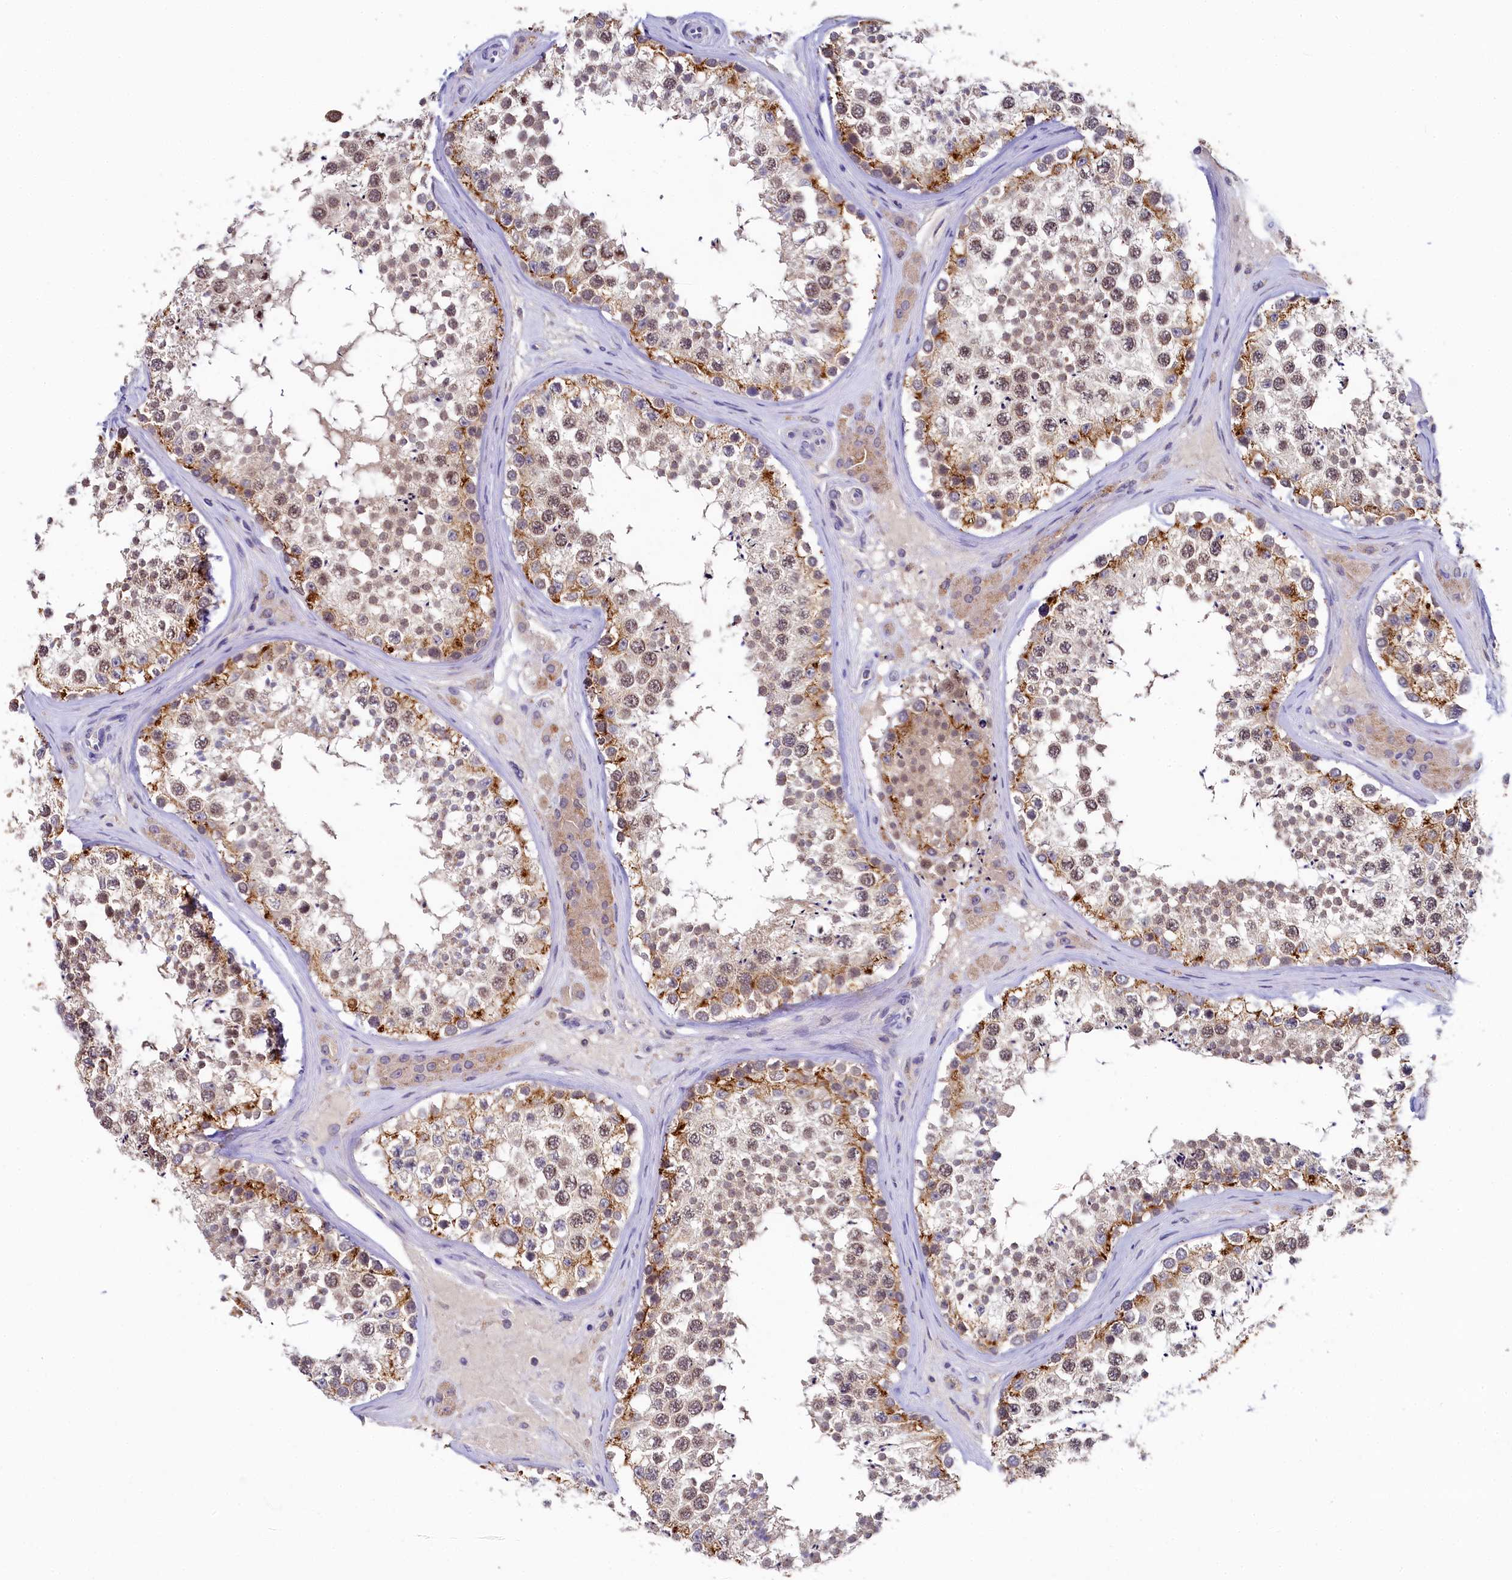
{"staining": {"intensity": "moderate", "quantity": ">75%", "location": "cytoplasmic/membranous,nuclear"}, "tissue": "testis", "cell_type": "Cells in seminiferous ducts", "image_type": "normal", "snomed": [{"axis": "morphology", "description": "Normal tissue, NOS"}, {"axis": "topography", "description": "Testis"}], "caption": "Normal testis was stained to show a protein in brown. There is medium levels of moderate cytoplasmic/membranous,nuclear expression in approximately >75% of cells in seminiferous ducts.", "gene": "SPINK9", "patient": {"sex": "male", "age": 46}}